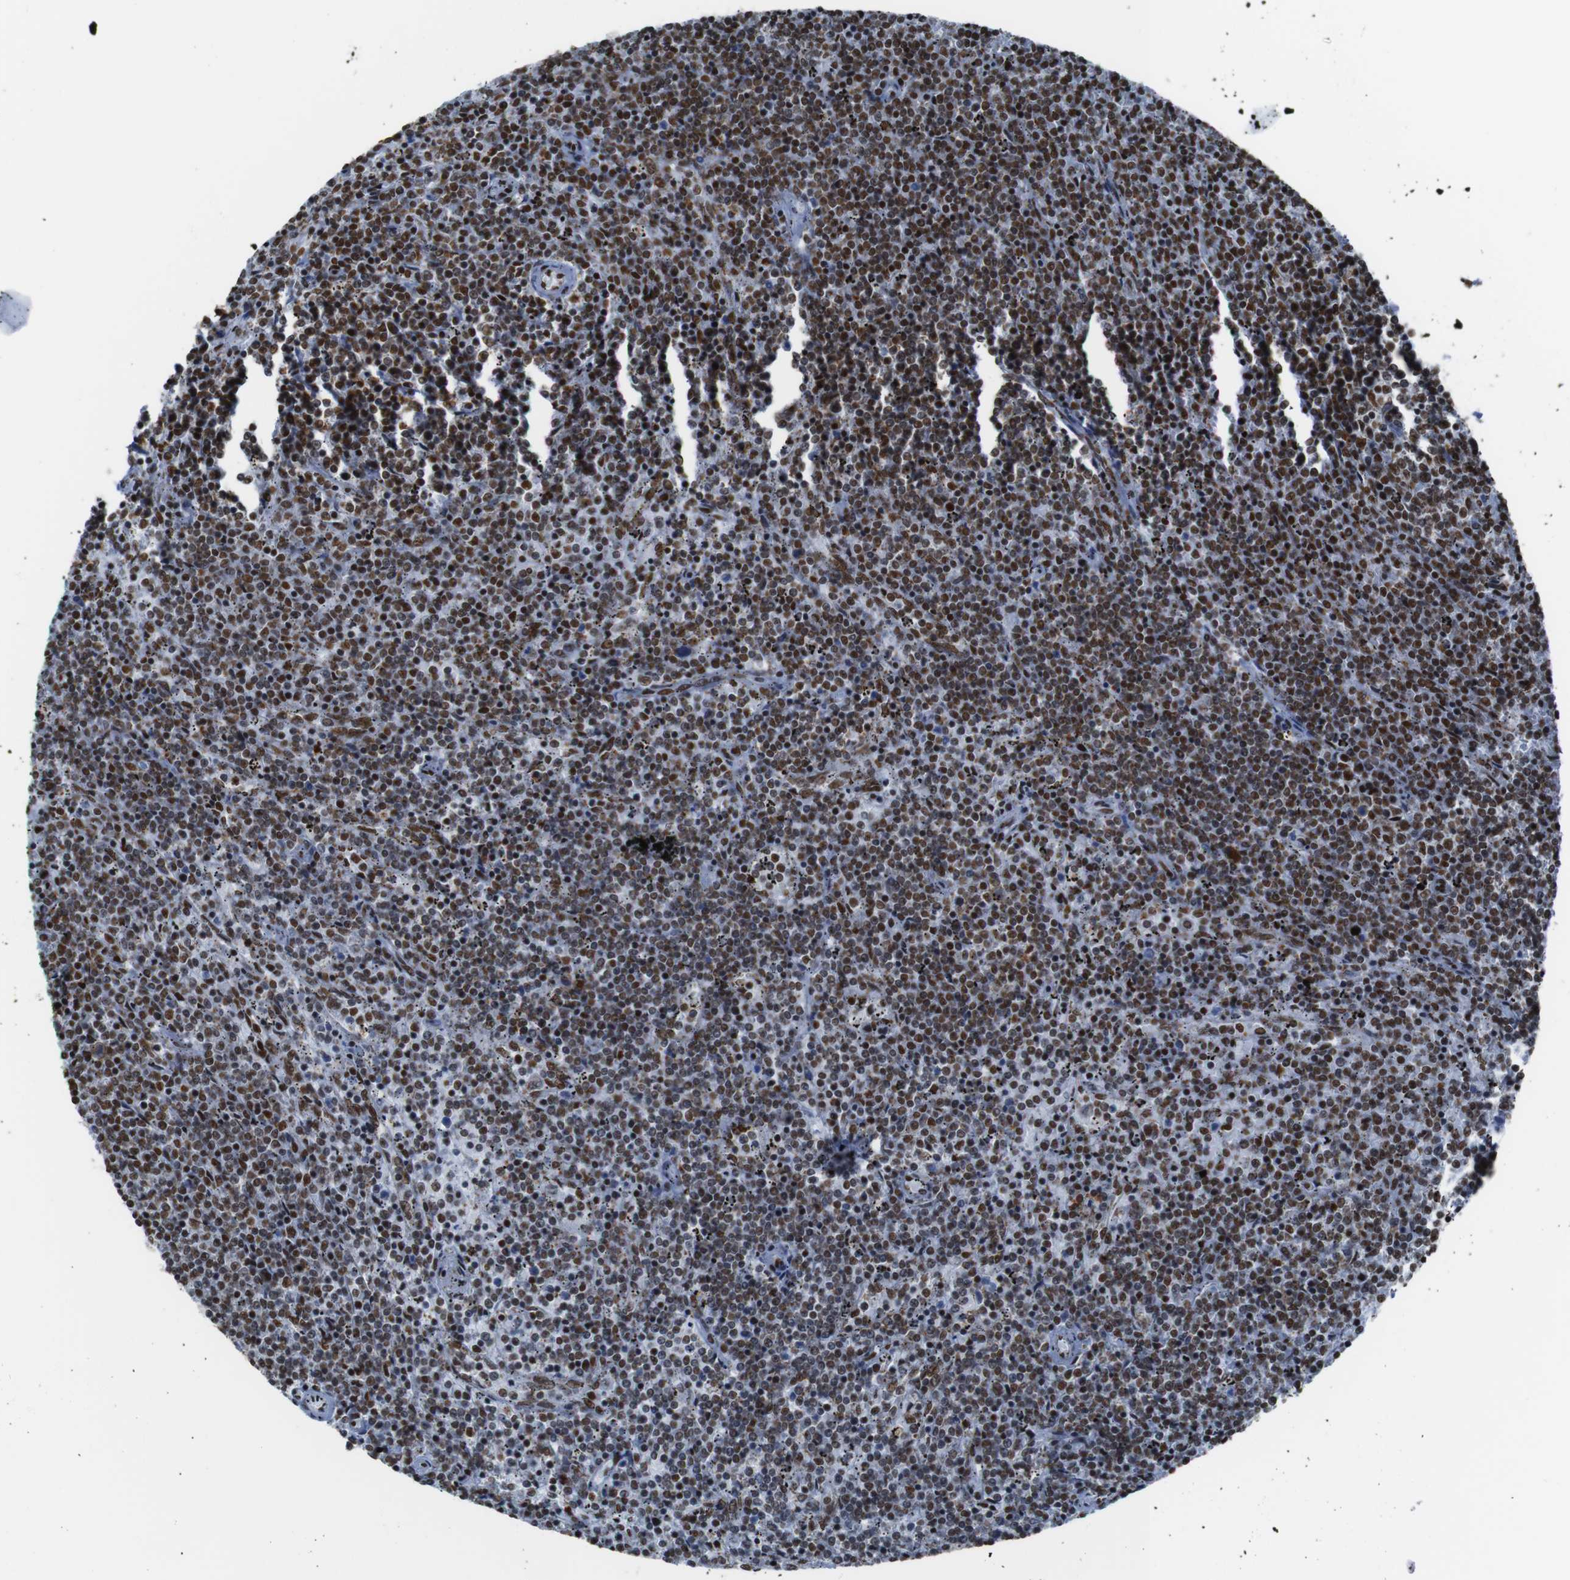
{"staining": {"intensity": "strong", "quantity": ">75%", "location": "nuclear"}, "tissue": "lymphoma", "cell_type": "Tumor cells", "image_type": "cancer", "snomed": [{"axis": "morphology", "description": "Malignant lymphoma, non-Hodgkin's type, Low grade"}, {"axis": "topography", "description": "Spleen"}], "caption": "A micrograph of lymphoma stained for a protein displays strong nuclear brown staining in tumor cells.", "gene": "ROMO1", "patient": {"sex": "female", "age": 50}}